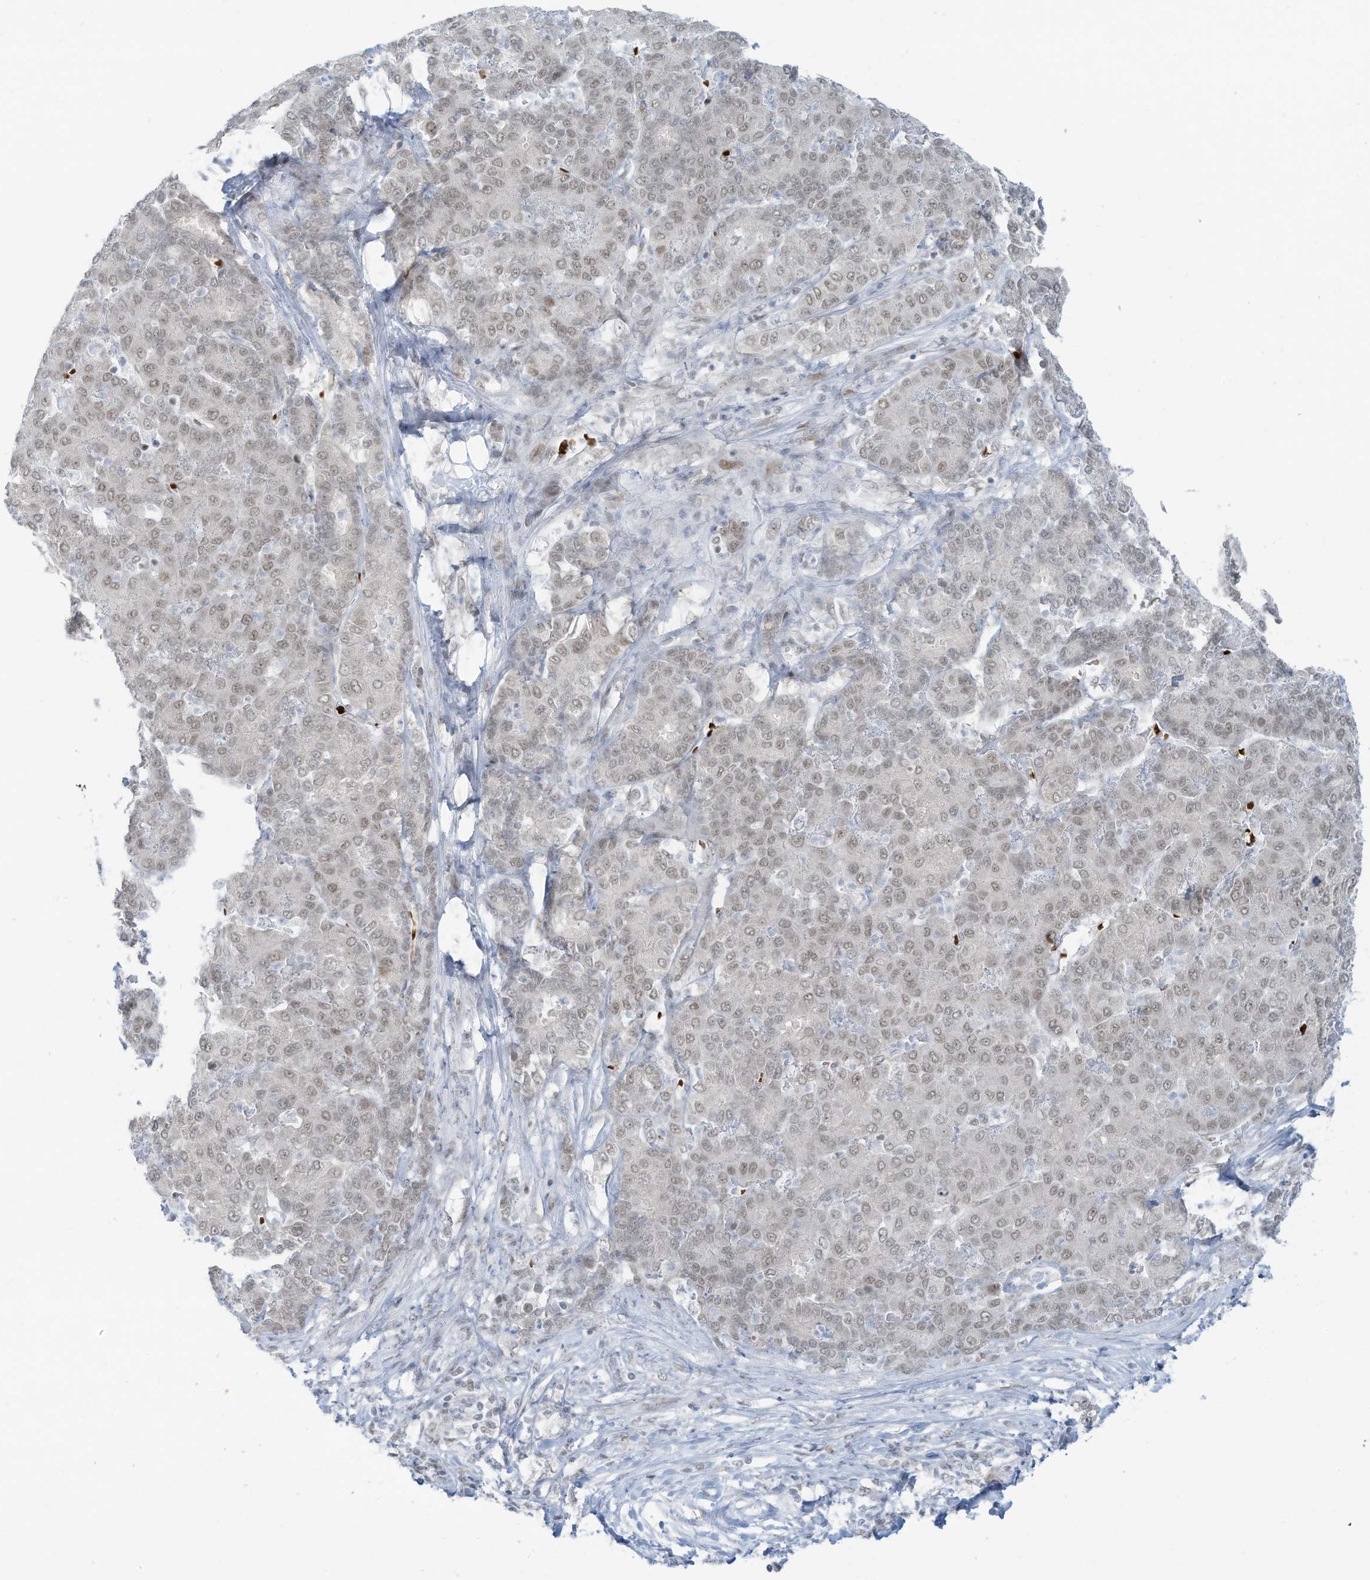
{"staining": {"intensity": "weak", "quantity": ">75%", "location": "nuclear"}, "tissue": "liver cancer", "cell_type": "Tumor cells", "image_type": "cancer", "snomed": [{"axis": "morphology", "description": "Carcinoma, Hepatocellular, NOS"}, {"axis": "topography", "description": "Liver"}], "caption": "Liver cancer stained for a protein (brown) exhibits weak nuclear positive staining in about >75% of tumor cells.", "gene": "ECT2L", "patient": {"sex": "male", "age": 65}}